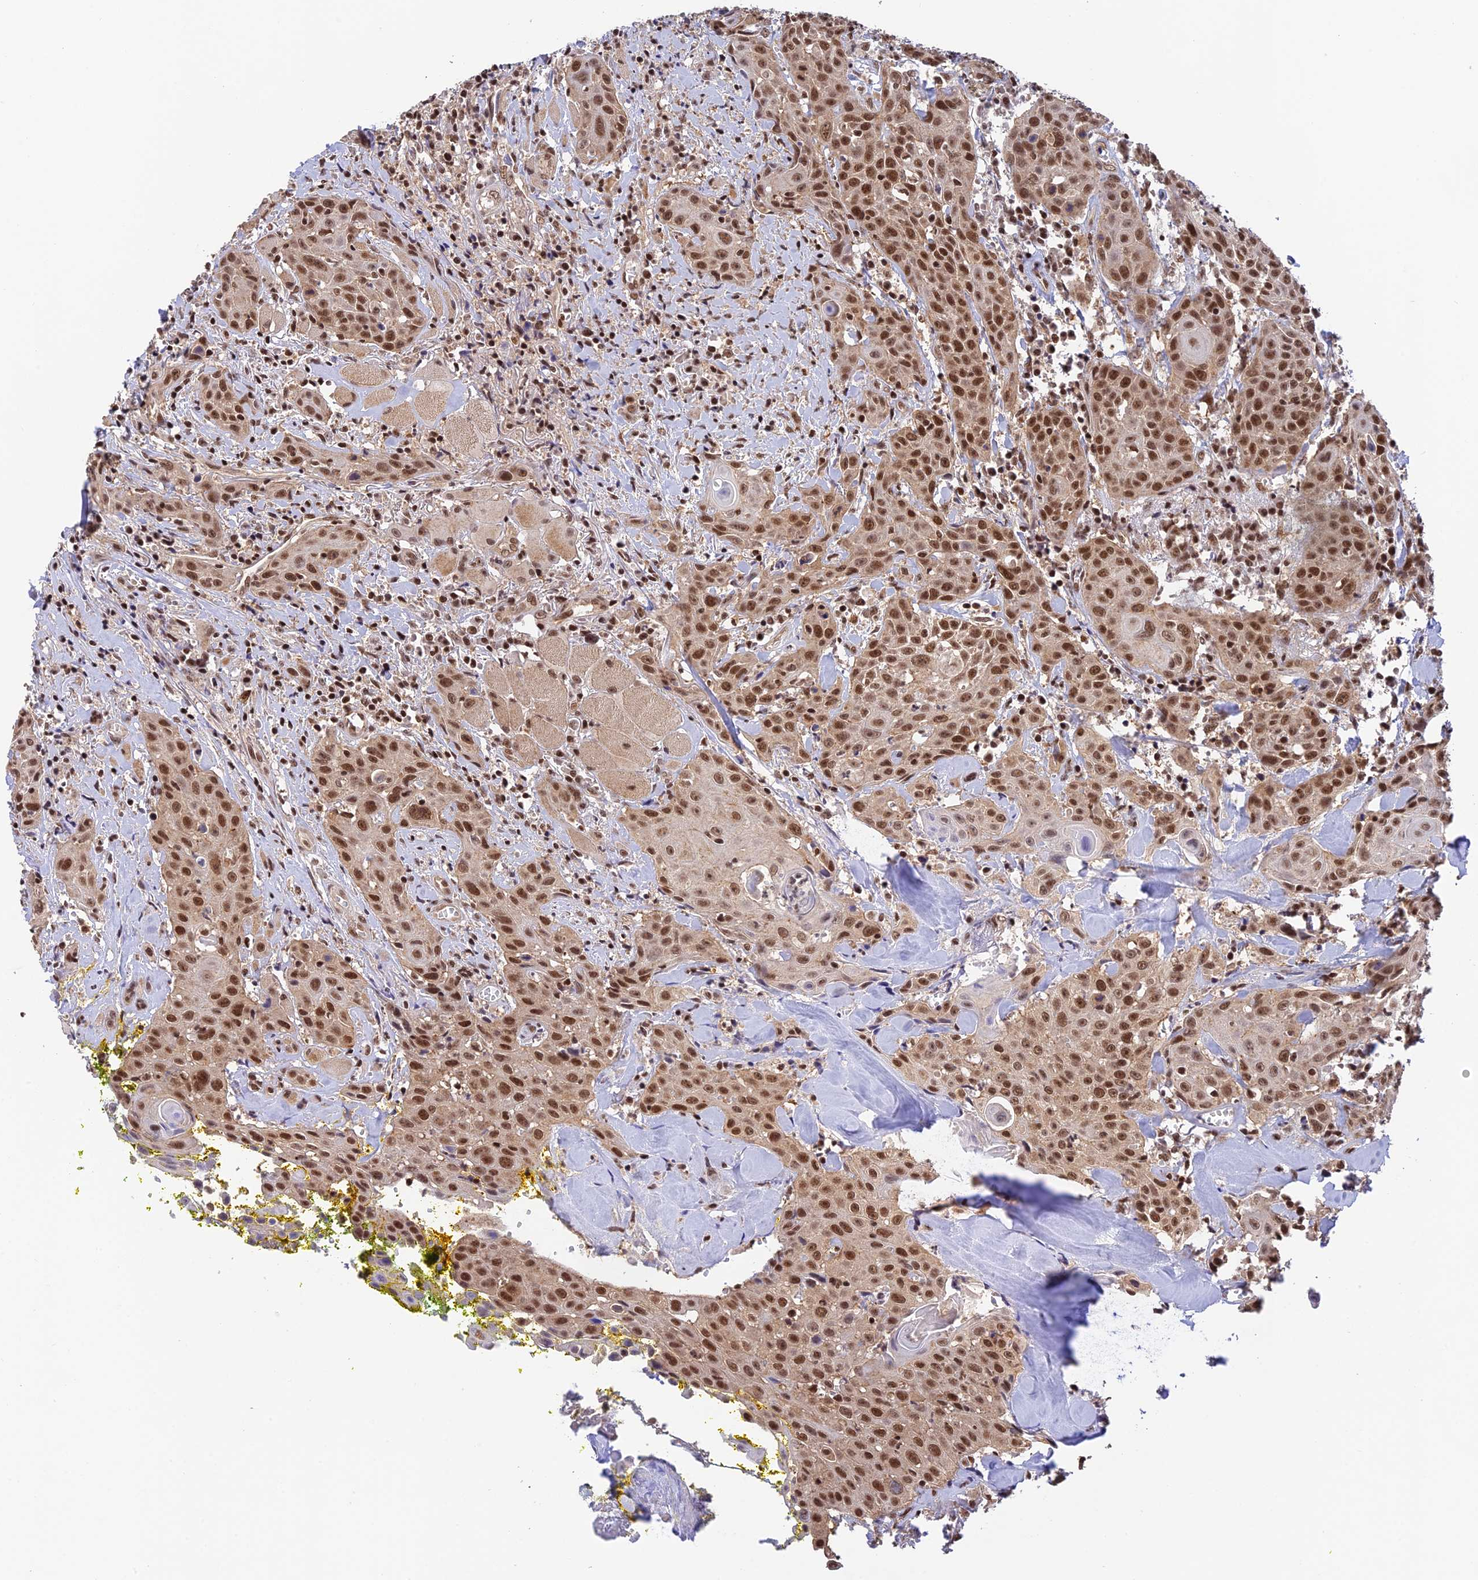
{"staining": {"intensity": "strong", "quantity": ">75%", "location": "nuclear"}, "tissue": "head and neck cancer", "cell_type": "Tumor cells", "image_type": "cancer", "snomed": [{"axis": "morphology", "description": "Squamous cell carcinoma, NOS"}, {"axis": "topography", "description": "Oral tissue"}, {"axis": "topography", "description": "Head-Neck"}], "caption": "A brown stain highlights strong nuclear staining of a protein in head and neck squamous cell carcinoma tumor cells.", "gene": "THAP11", "patient": {"sex": "female", "age": 82}}